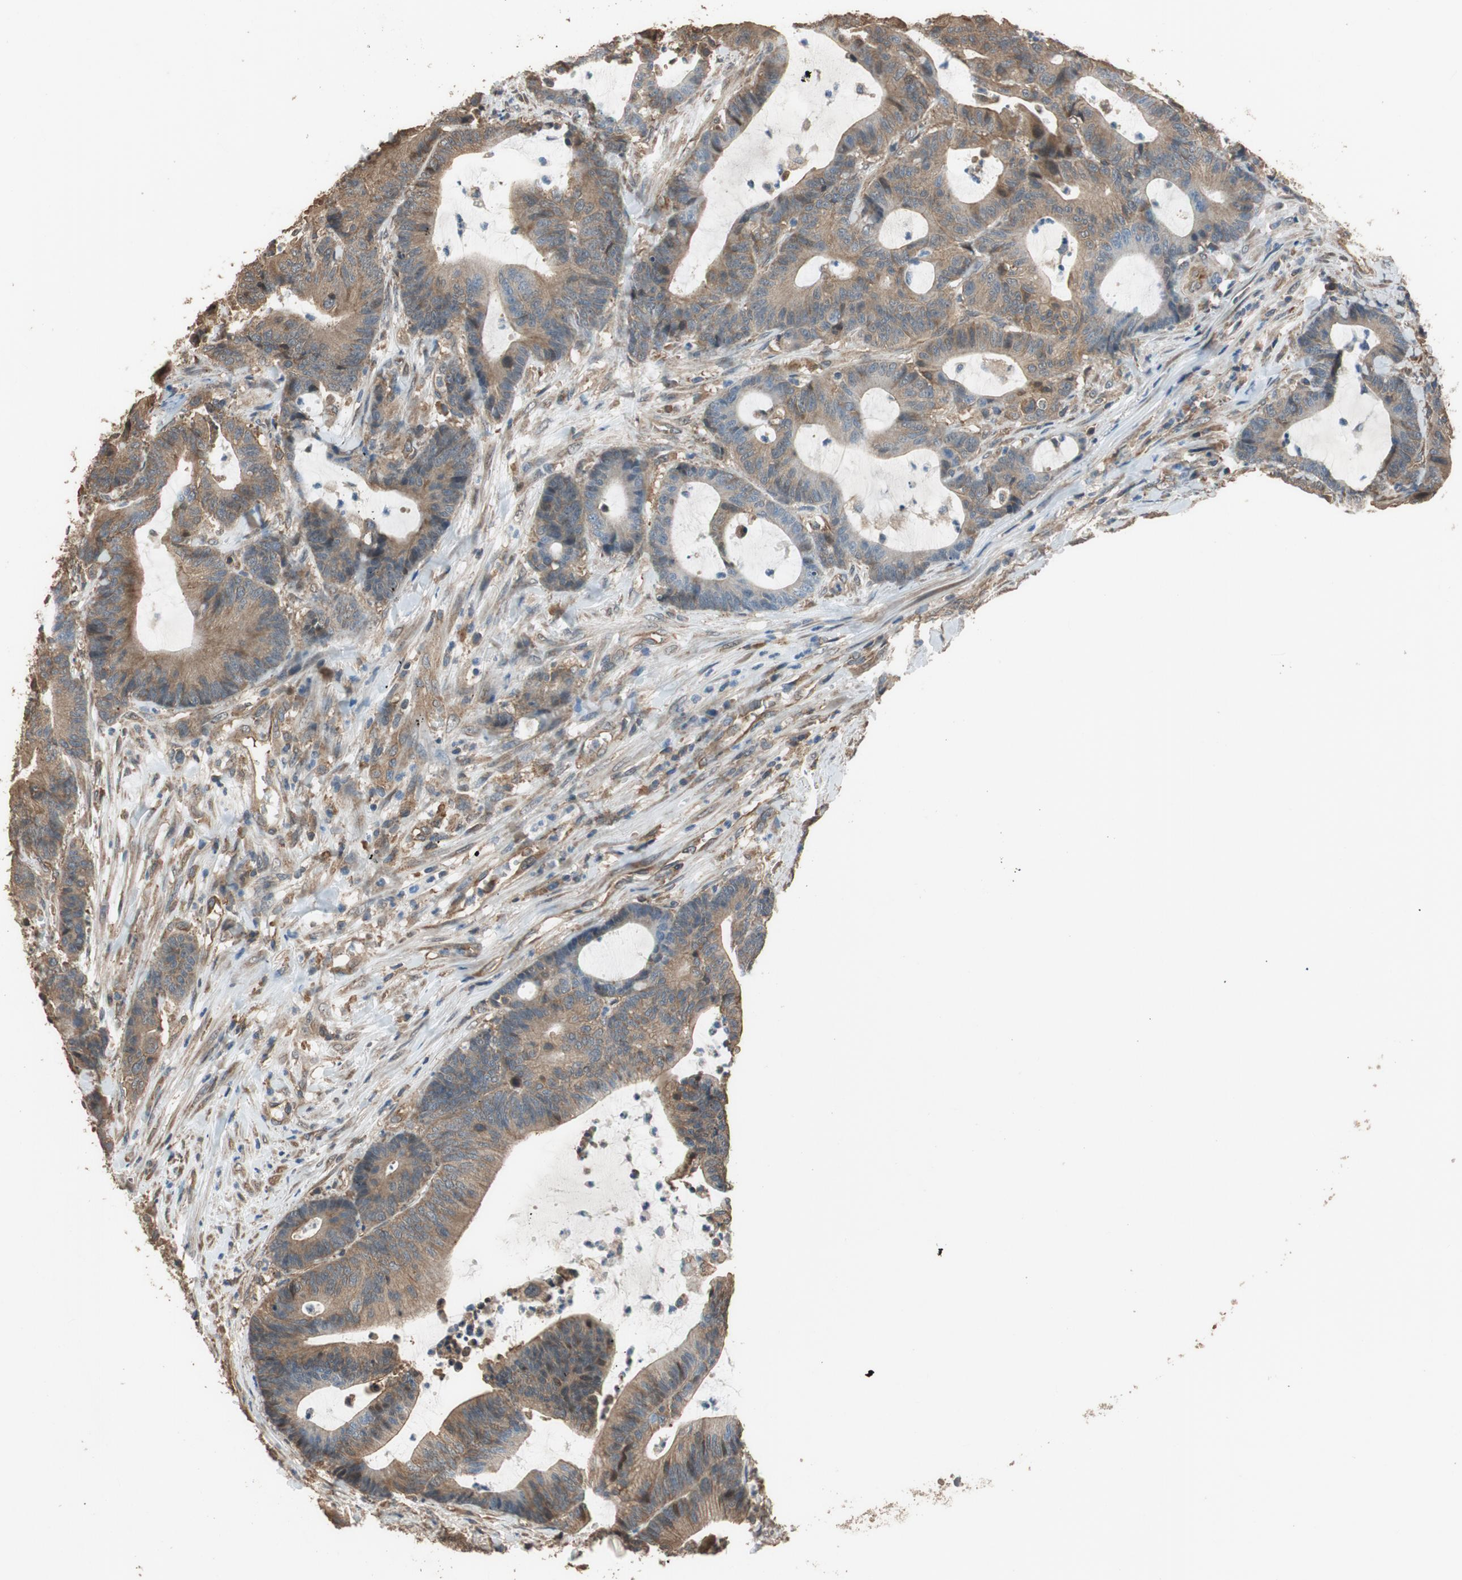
{"staining": {"intensity": "weak", "quantity": ">75%", "location": "cytoplasmic/membranous"}, "tissue": "colorectal cancer", "cell_type": "Tumor cells", "image_type": "cancer", "snomed": [{"axis": "morphology", "description": "Adenocarcinoma, NOS"}, {"axis": "topography", "description": "Colon"}], "caption": "Immunohistochemistry (DAB) staining of human colorectal cancer shows weak cytoplasmic/membranous protein staining in approximately >75% of tumor cells.", "gene": "MST1R", "patient": {"sex": "female", "age": 84}}